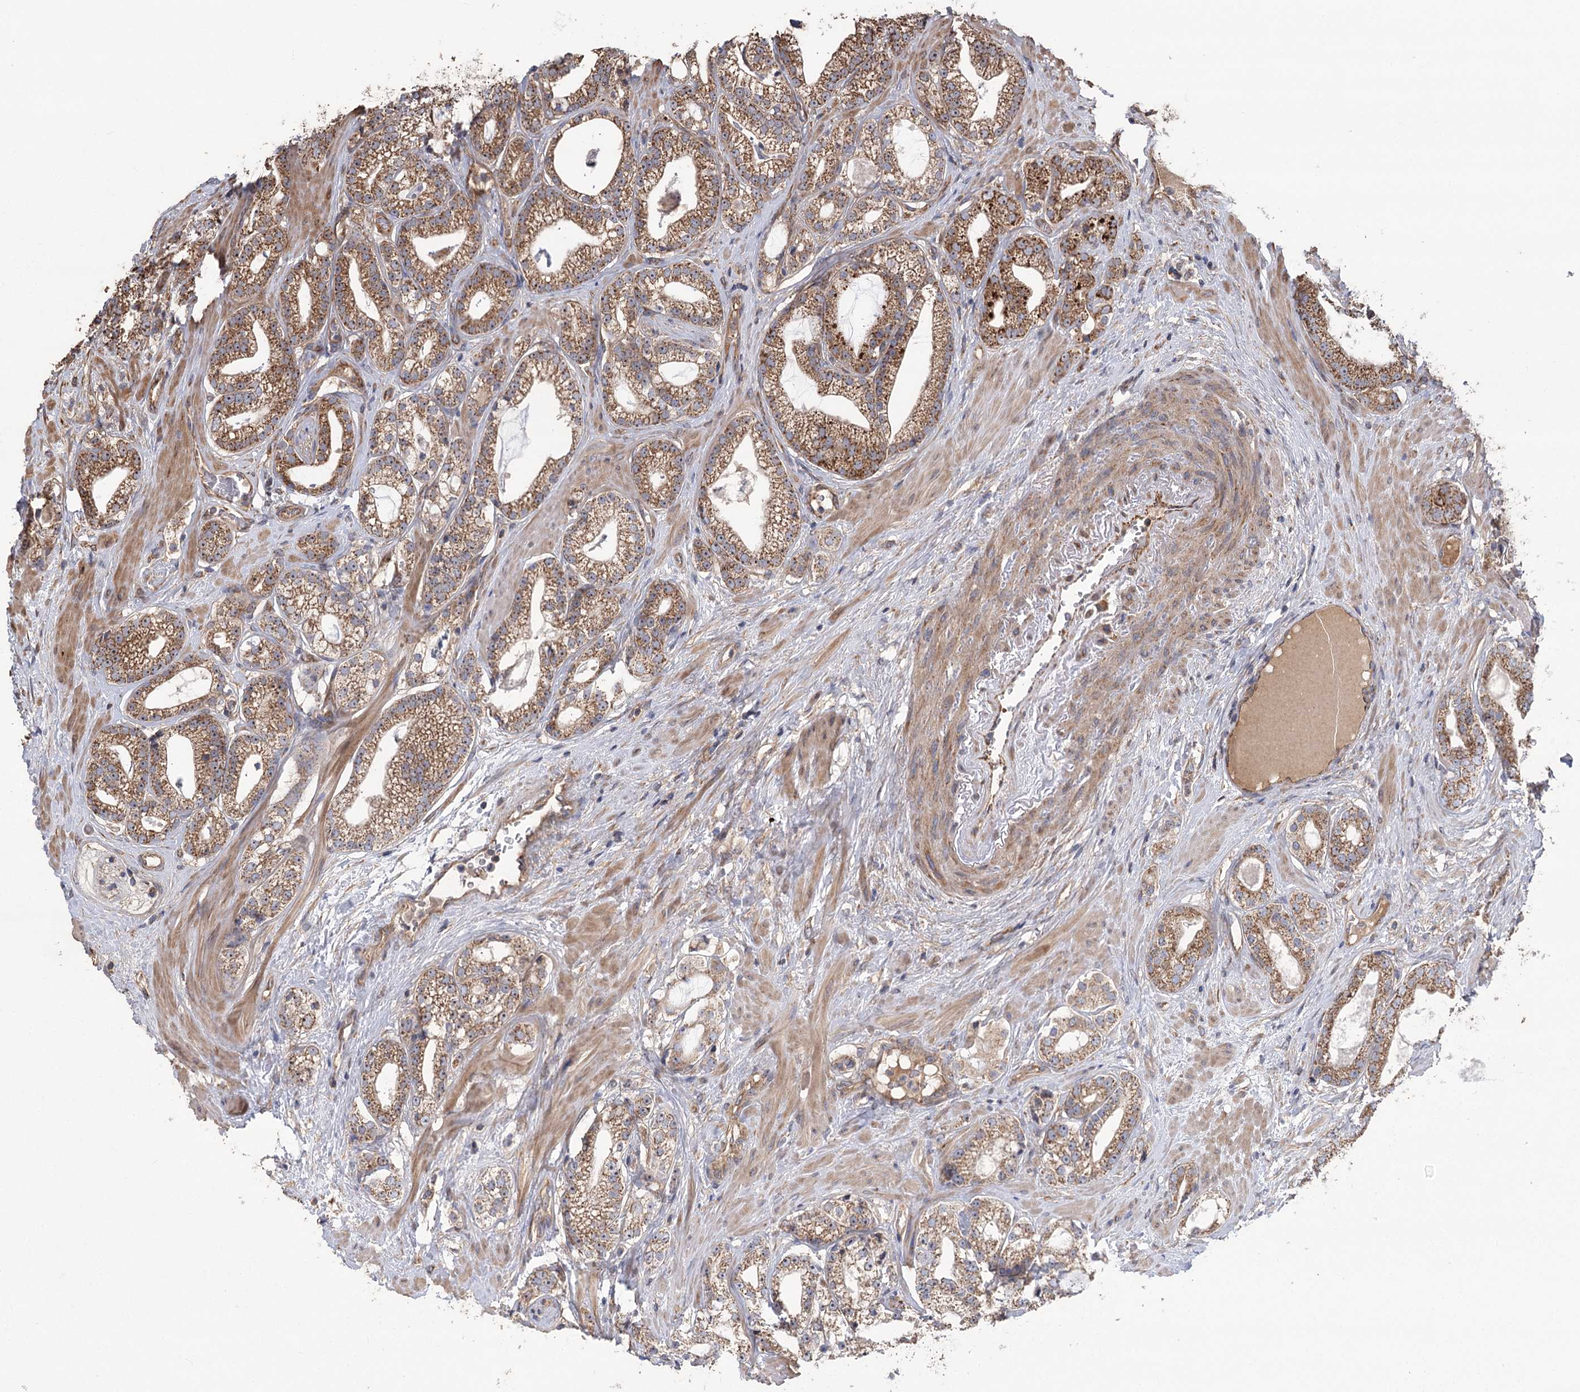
{"staining": {"intensity": "moderate", "quantity": ">75%", "location": "cytoplasmic/membranous"}, "tissue": "prostate cancer", "cell_type": "Tumor cells", "image_type": "cancer", "snomed": [{"axis": "morphology", "description": "Adenocarcinoma, High grade"}, {"axis": "topography", "description": "Prostate"}], "caption": "IHC image of neoplastic tissue: prostate cancer stained using immunohistochemistry demonstrates medium levels of moderate protein expression localized specifically in the cytoplasmic/membranous of tumor cells, appearing as a cytoplasmic/membranous brown color.", "gene": "RWDD4", "patient": {"sex": "male", "age": 60}}